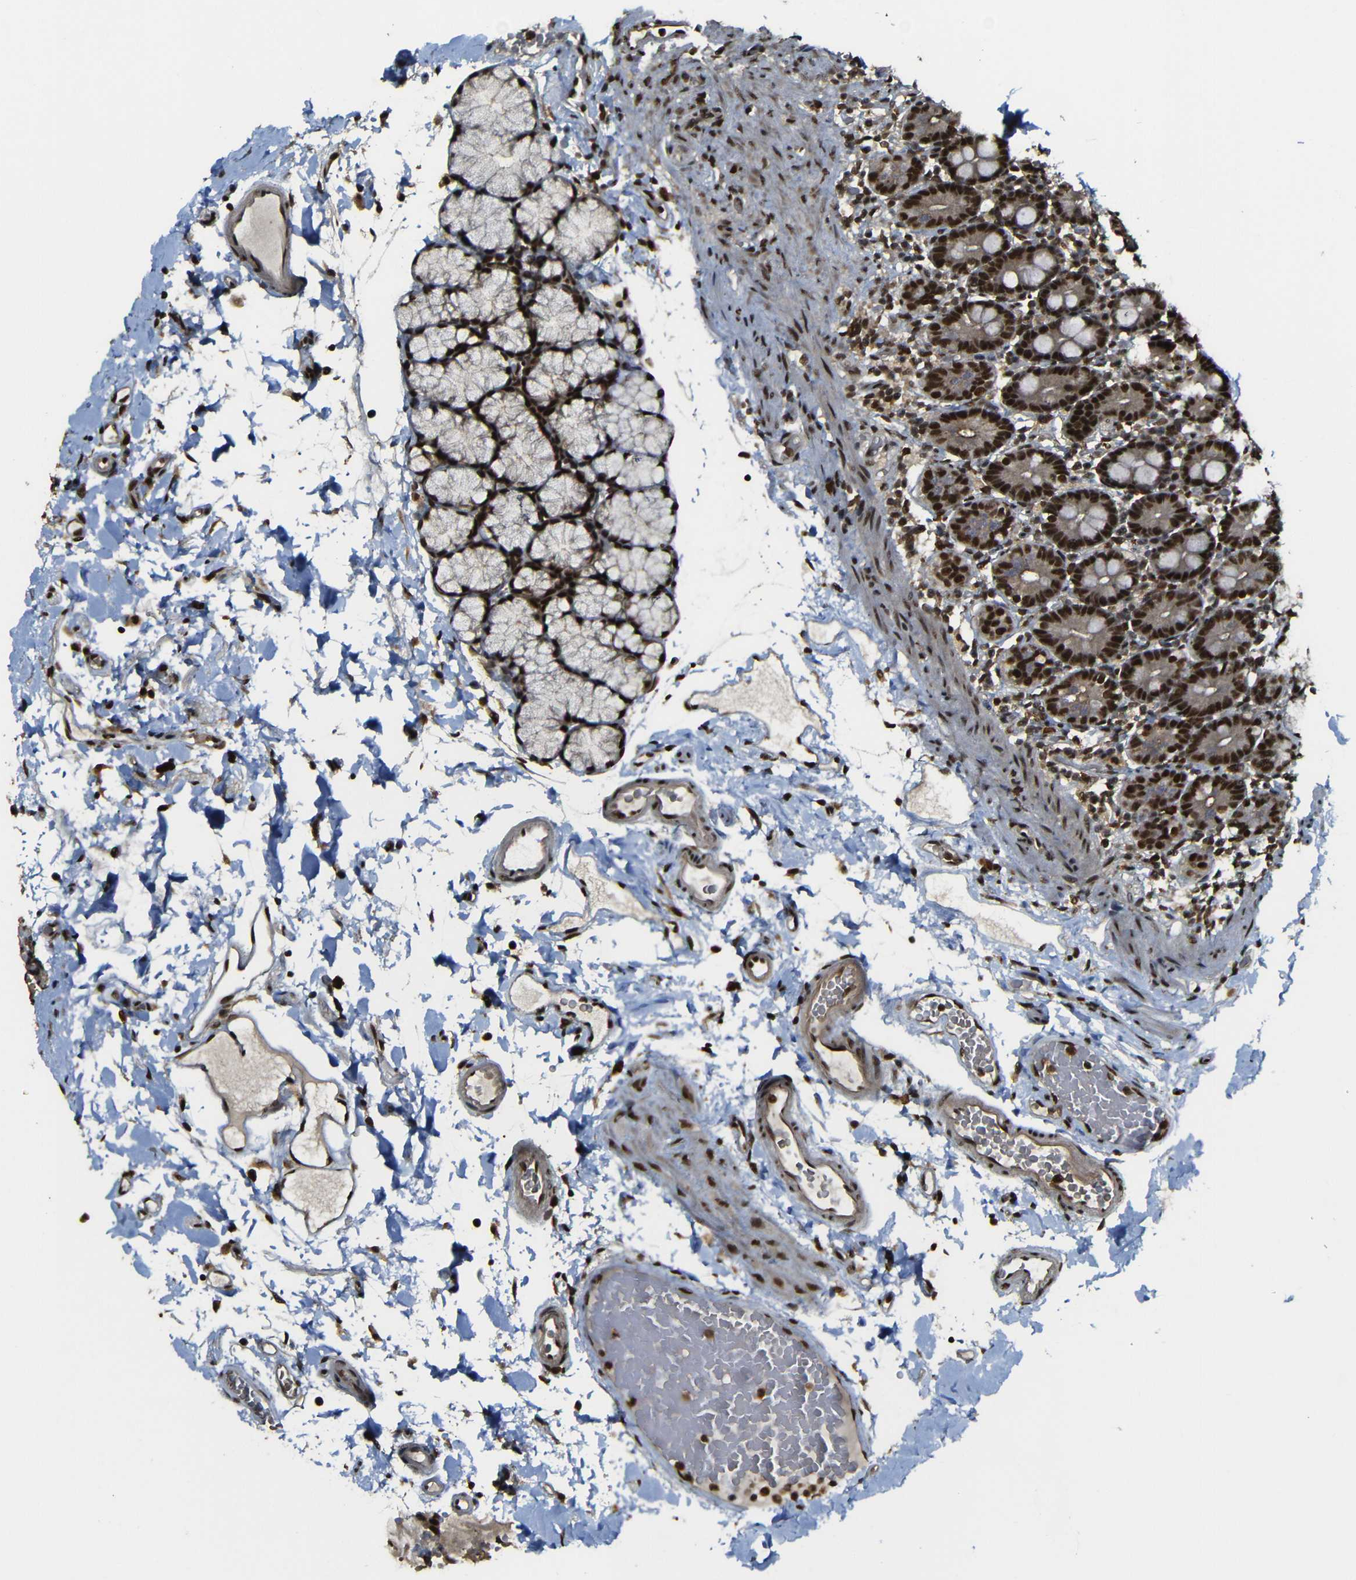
{"staining": {"intensity": "strong", "quantity": ">75%", "location": "nuclear"}, "tissue": "duodenum", "cell_type": "Glandular cells", "image_type": "normal", "snomed": [{"axis": "morphology", "description": "Normal tissue, NOS"}, {"axis": "topography", "description": "Small intestine, NOS"}], "caption": "Glandular cells show high levels of strong nuclear expression in about >75% of cells in normal human duodenum.", "gene": "TCF7L2", "patient": {"sex": "female", "age": 71}}